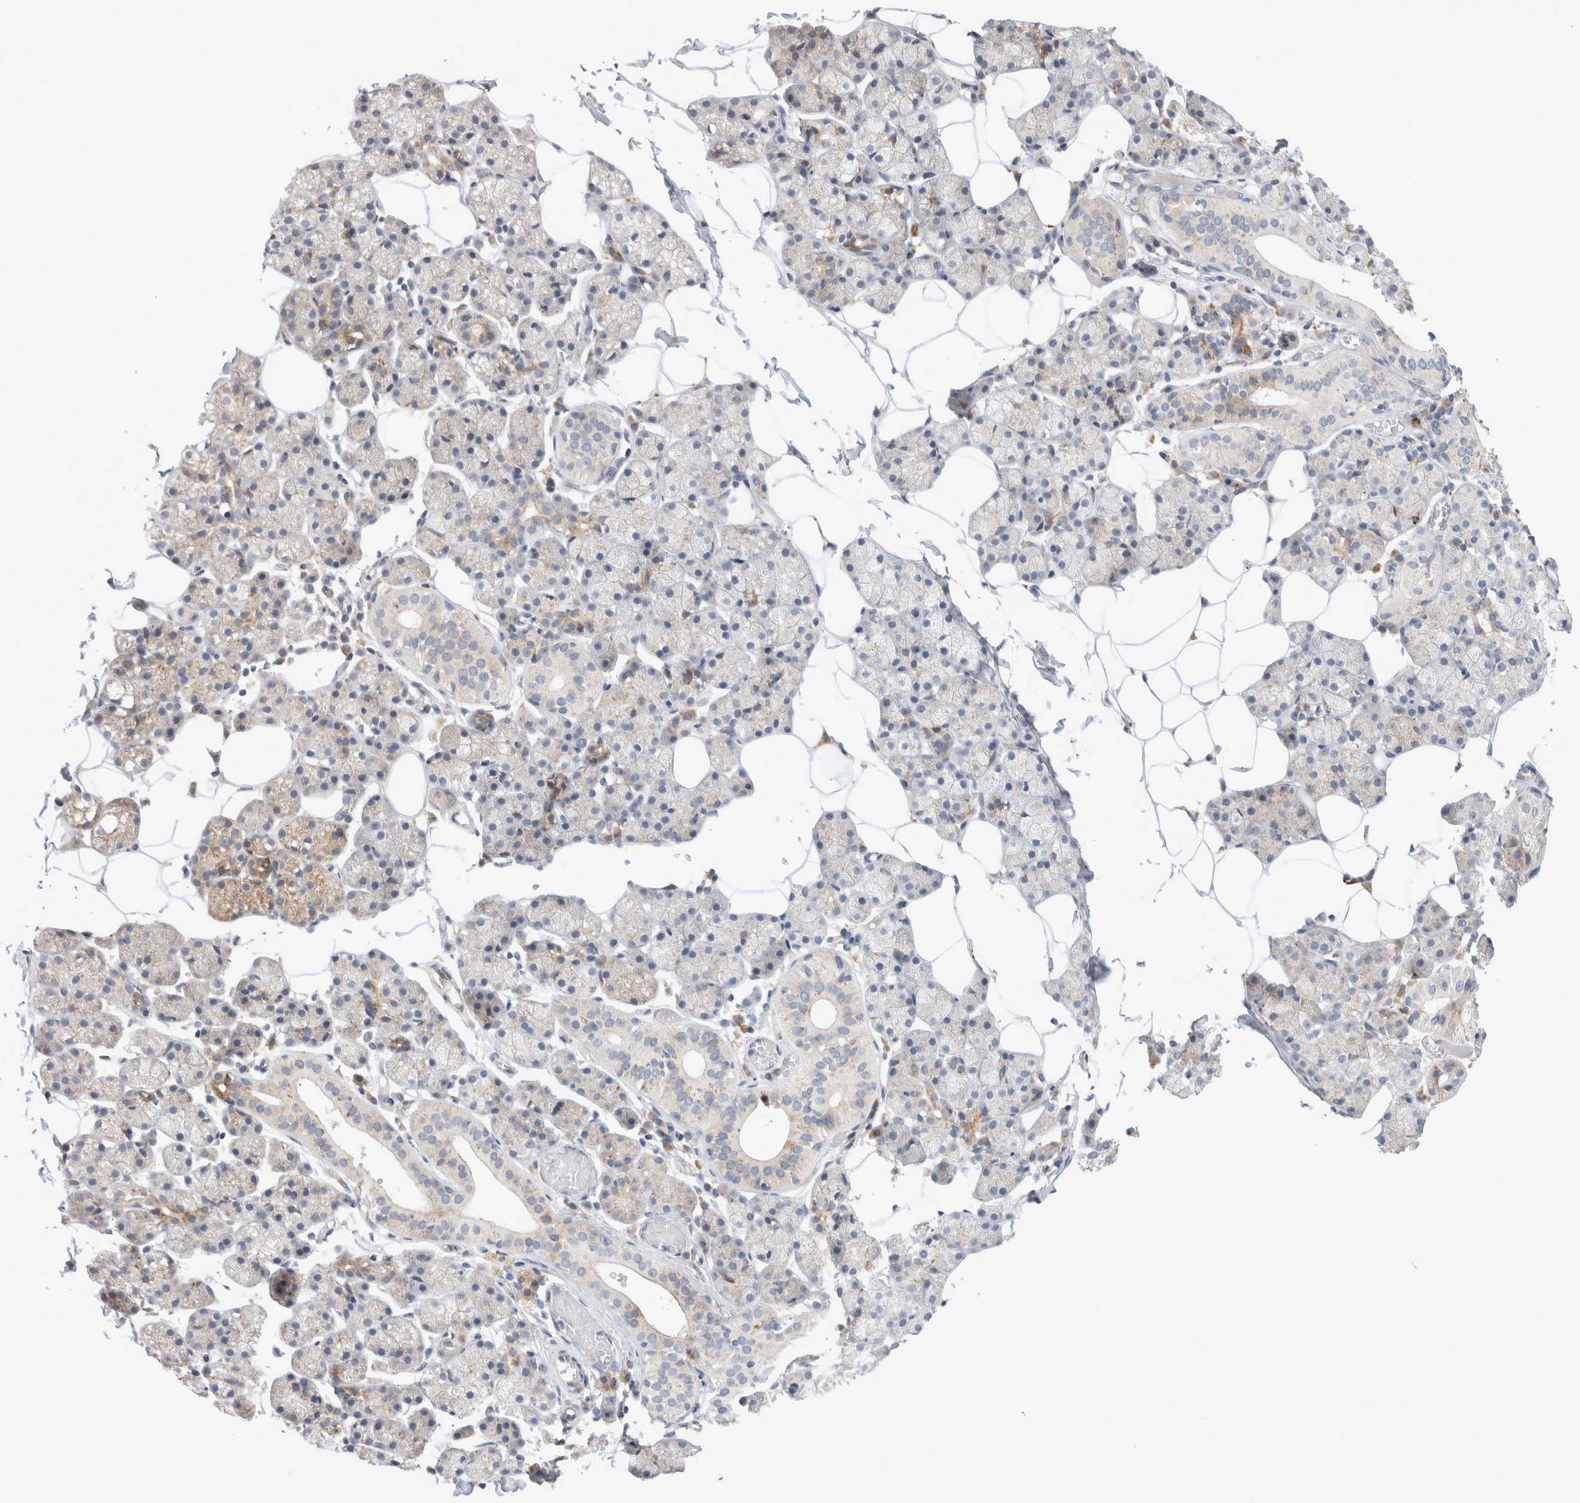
{"staining": {"intensity": "moderate", "quantity": "<25%", "location": "cytoplasmic/membranous"}, "tissue": "salivary gland", "cell_type": "Glandular cells", "image_type": "normal", "snomed": [{"axis": "morphology", "description": "Normal tissue, NOS"}, {"axis": "topography", "description": "Salivary gland"}], "caption": "Brown immunohistochemical staining in normal salivary gland reveals moderate cytoplasmic/membranous expression in approximately <25% of glandular cells. The protein of interest is shown in brown color, while the nuclei are stained blue.", "gene": "TRMT9B", "patient": {"sex": "female", "age": 33}}